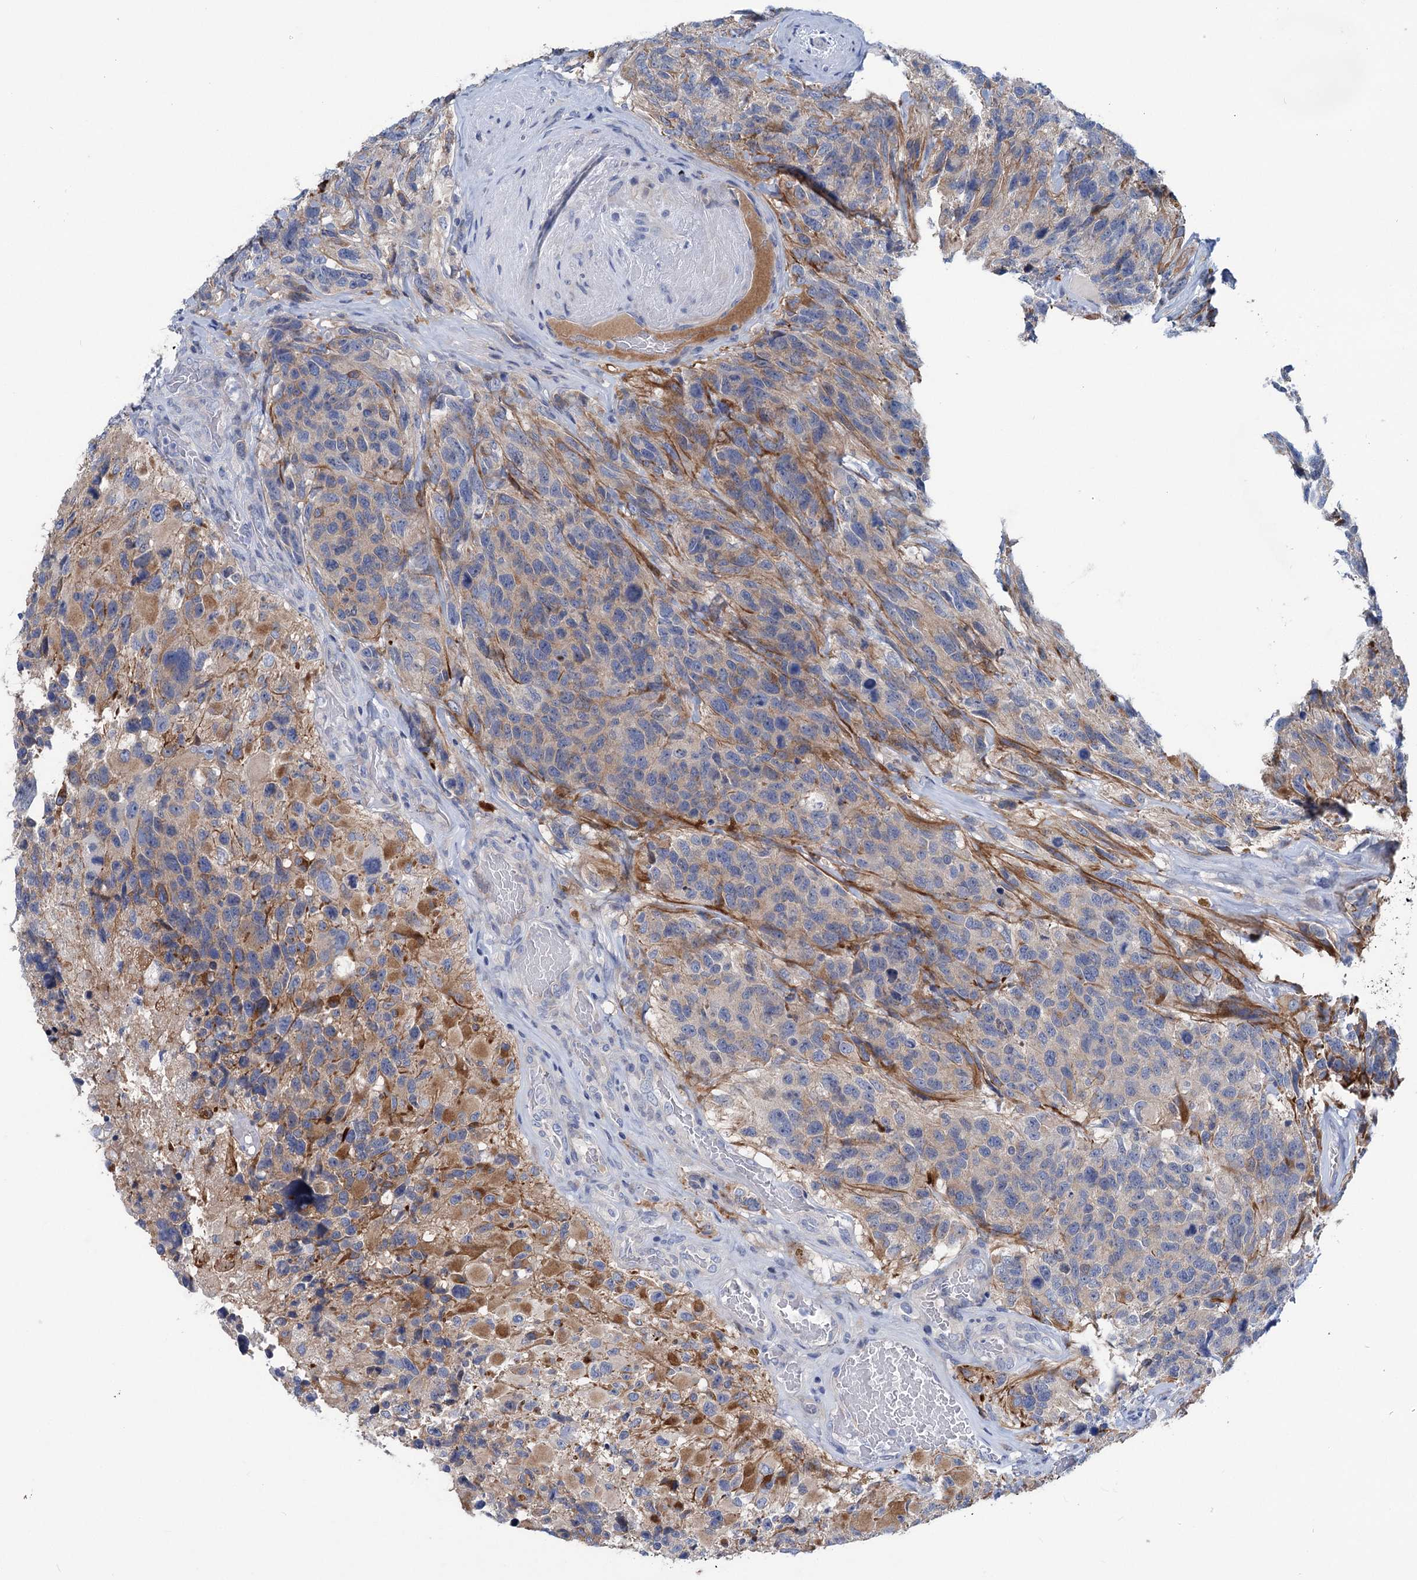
{"staining": {"intensity": "weak", "quantity": "<25%", "location": "cytoplasmic/membranous"}, "tissue": "glioma", "cell_type": "Tumor cells", "image_type": "cancer", "snomed": [{"axis": "morphology", "description": "Glioma, malignant, High grade"}, {"axis": "topography", "description": "Brain"}], "caption": "Protein analysis of malignant high-grade glioma shows no significant positivity in tumor cells.", "gene": "CHDH", "patient": {"sex": "male", "age": 69}}